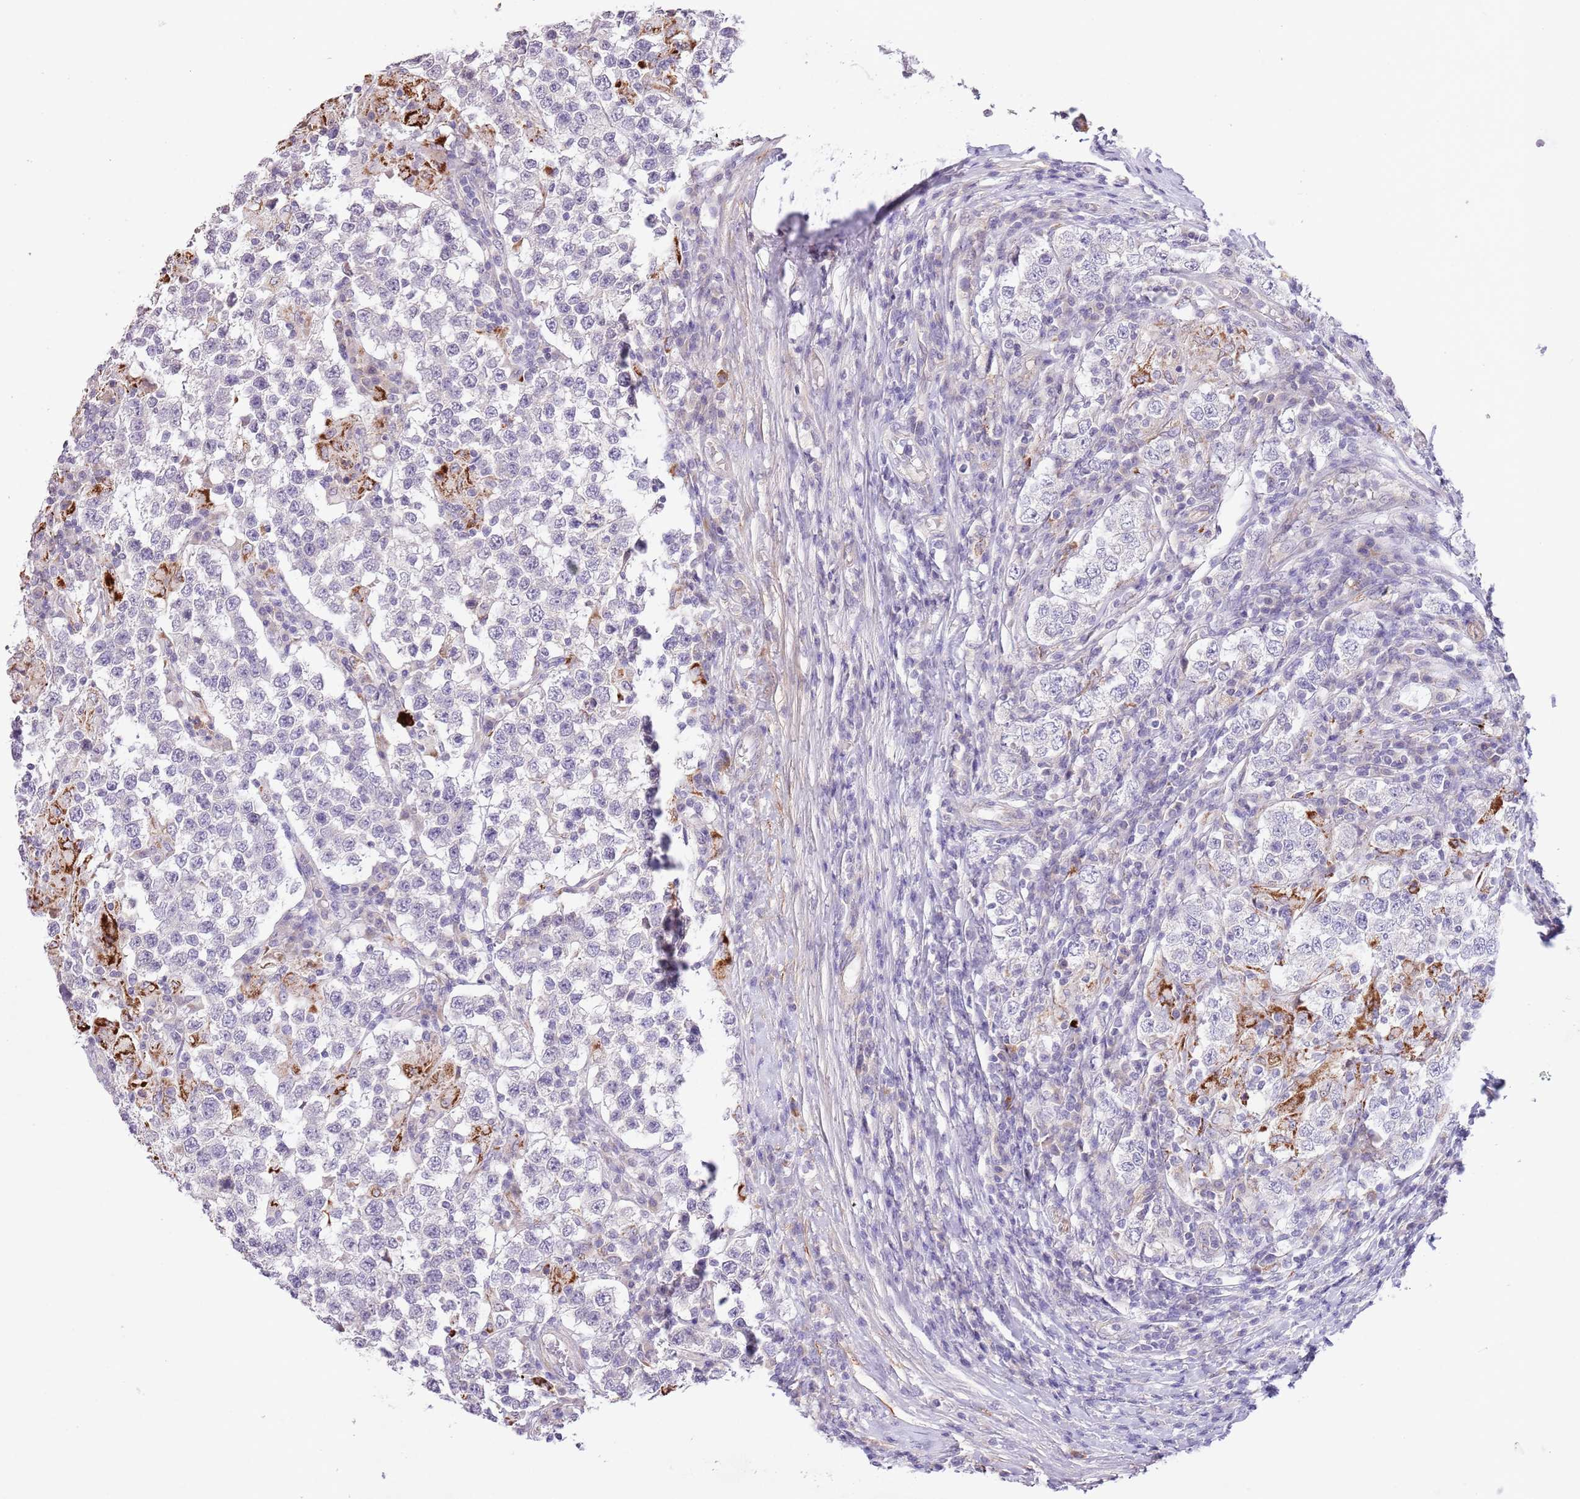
{"staining": {"intensity": "negative", "quantity": "none", "location": "none"}, "tissue": "testis cancer", "cell_type": "Tumor cells", "image_type": "cancer", "snomed": [{"axis": "morphology", "description": "Seminoma, NOS"}, {"axis": "morphology", "description": "Carcinoma, Embryonal, NOS"}, {"axis": "topography", "description": "Testis"}], "caption": "A histopathology image of testis seminoma stained for a protein reveals no brown staining in tumor cells.", "gene": "ZNF658", "patient": {"sex": "male", "age": 41}}